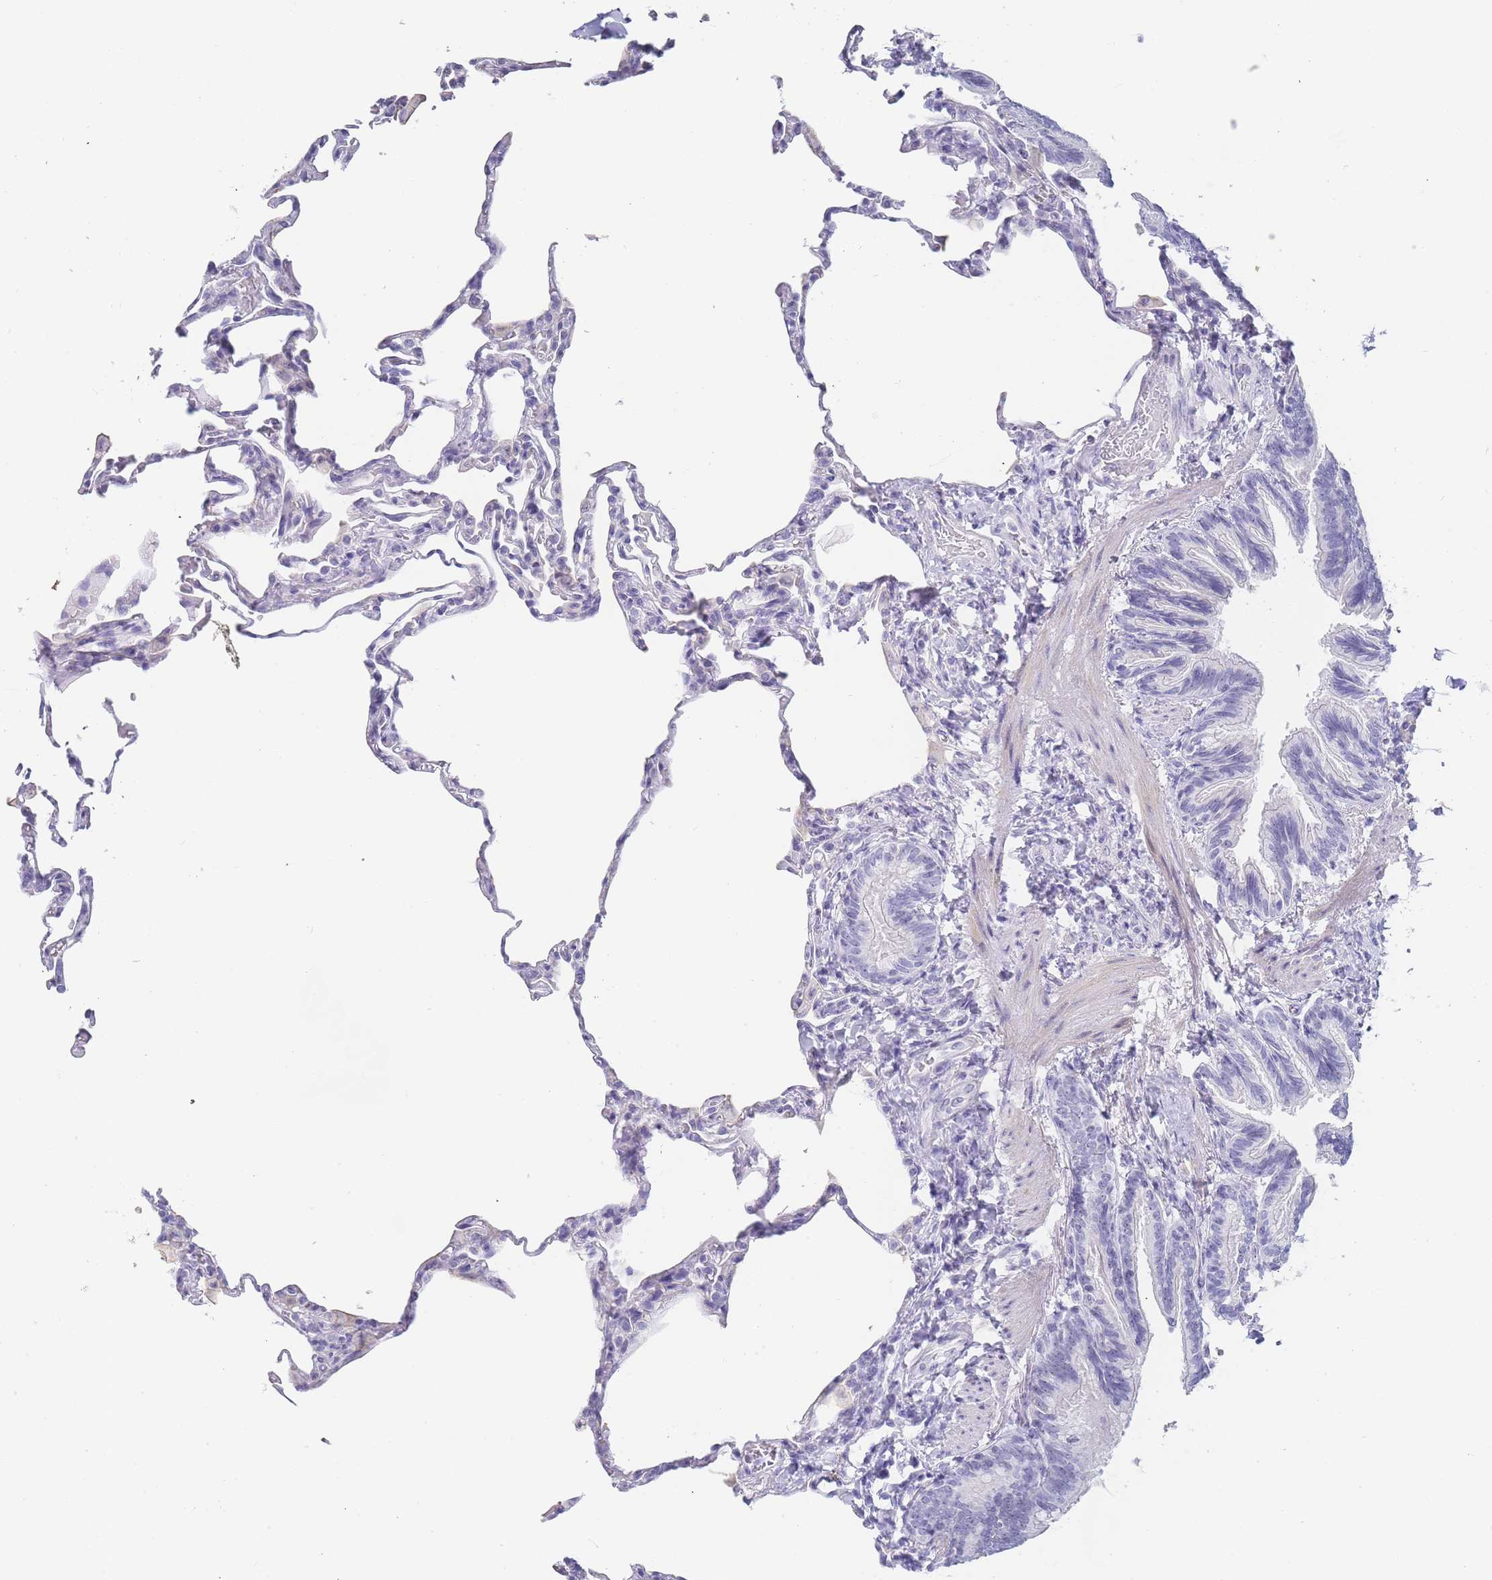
{"staining": {"intensity": "negative", "quantity": "none", "location": "none"}, "tissue": "lung", "cell_type": "Alveolar cells", "image_type": "normal", "snomed": [{"axis": "morphology", "description": "Normal tissue, NOS"}, {"axis": "topography", "description": "Lung"}], "caption": "Image shows no significant protein expression in alveolar cells of benign lung.", "gene": "NOP14", "patient": {"sex": "male", "age": 20}}